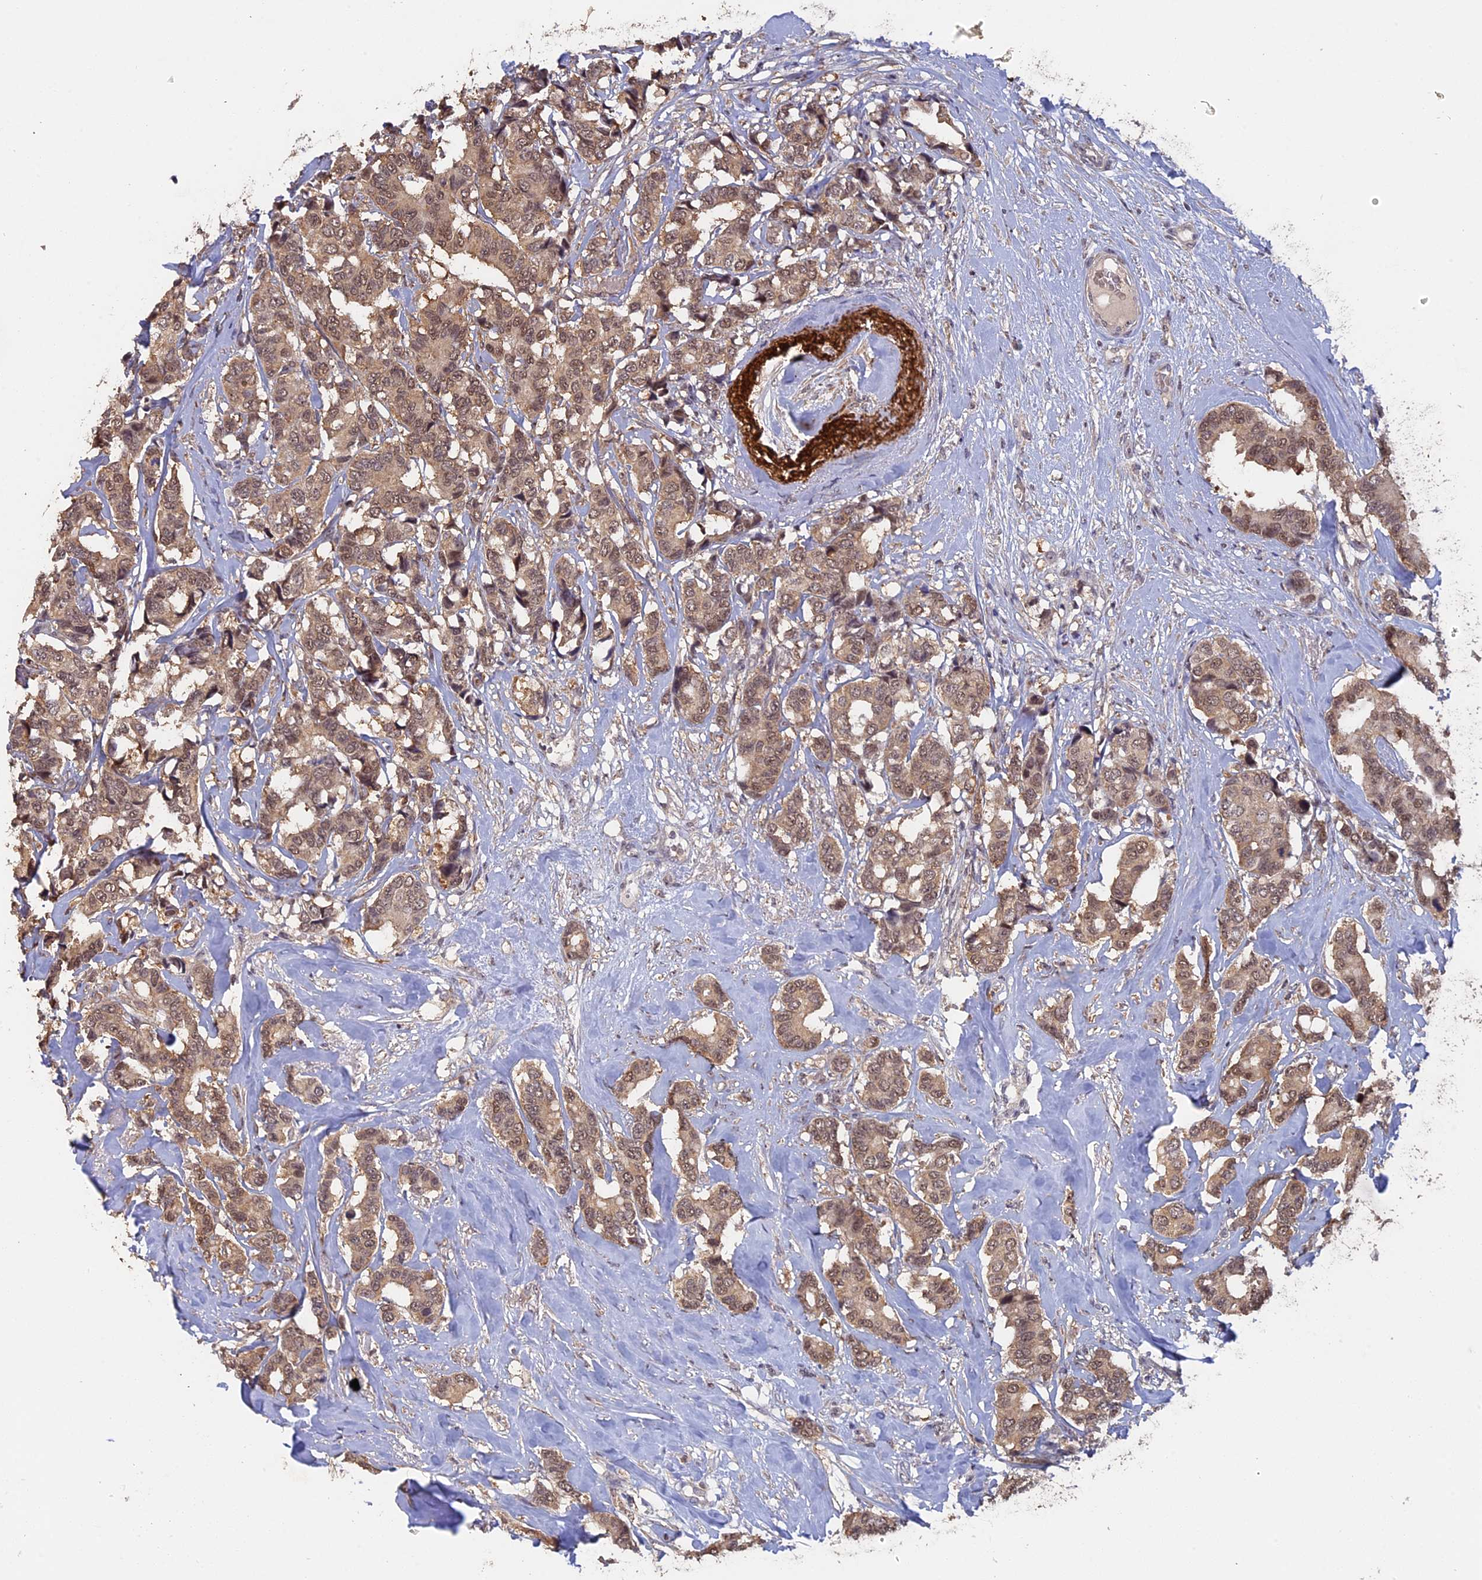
{"staining": {"intensity": "moderate", "quantity": ">75%", "location": "nuclear"}, "tissue": "breast cancer", "cell_type": "Tumor cells", "image_type": "cancer", "snomed": [{"axis": "morphology", "description": "Duct carcinoma"}, {"axis": "topography", "description": "Breast"}], "caption": "The immunohistochemical stain labels moderate nuclear staining in tumor cells of breast cancer (intraductal carcinoma) tissue. The staining is performed using DAB brown chromogen to label protein expression. The nuclei are counter-stained blue using hematoxylin.", "gene": "FAM98C", "patient": {"sex": "female", "age": 87}}